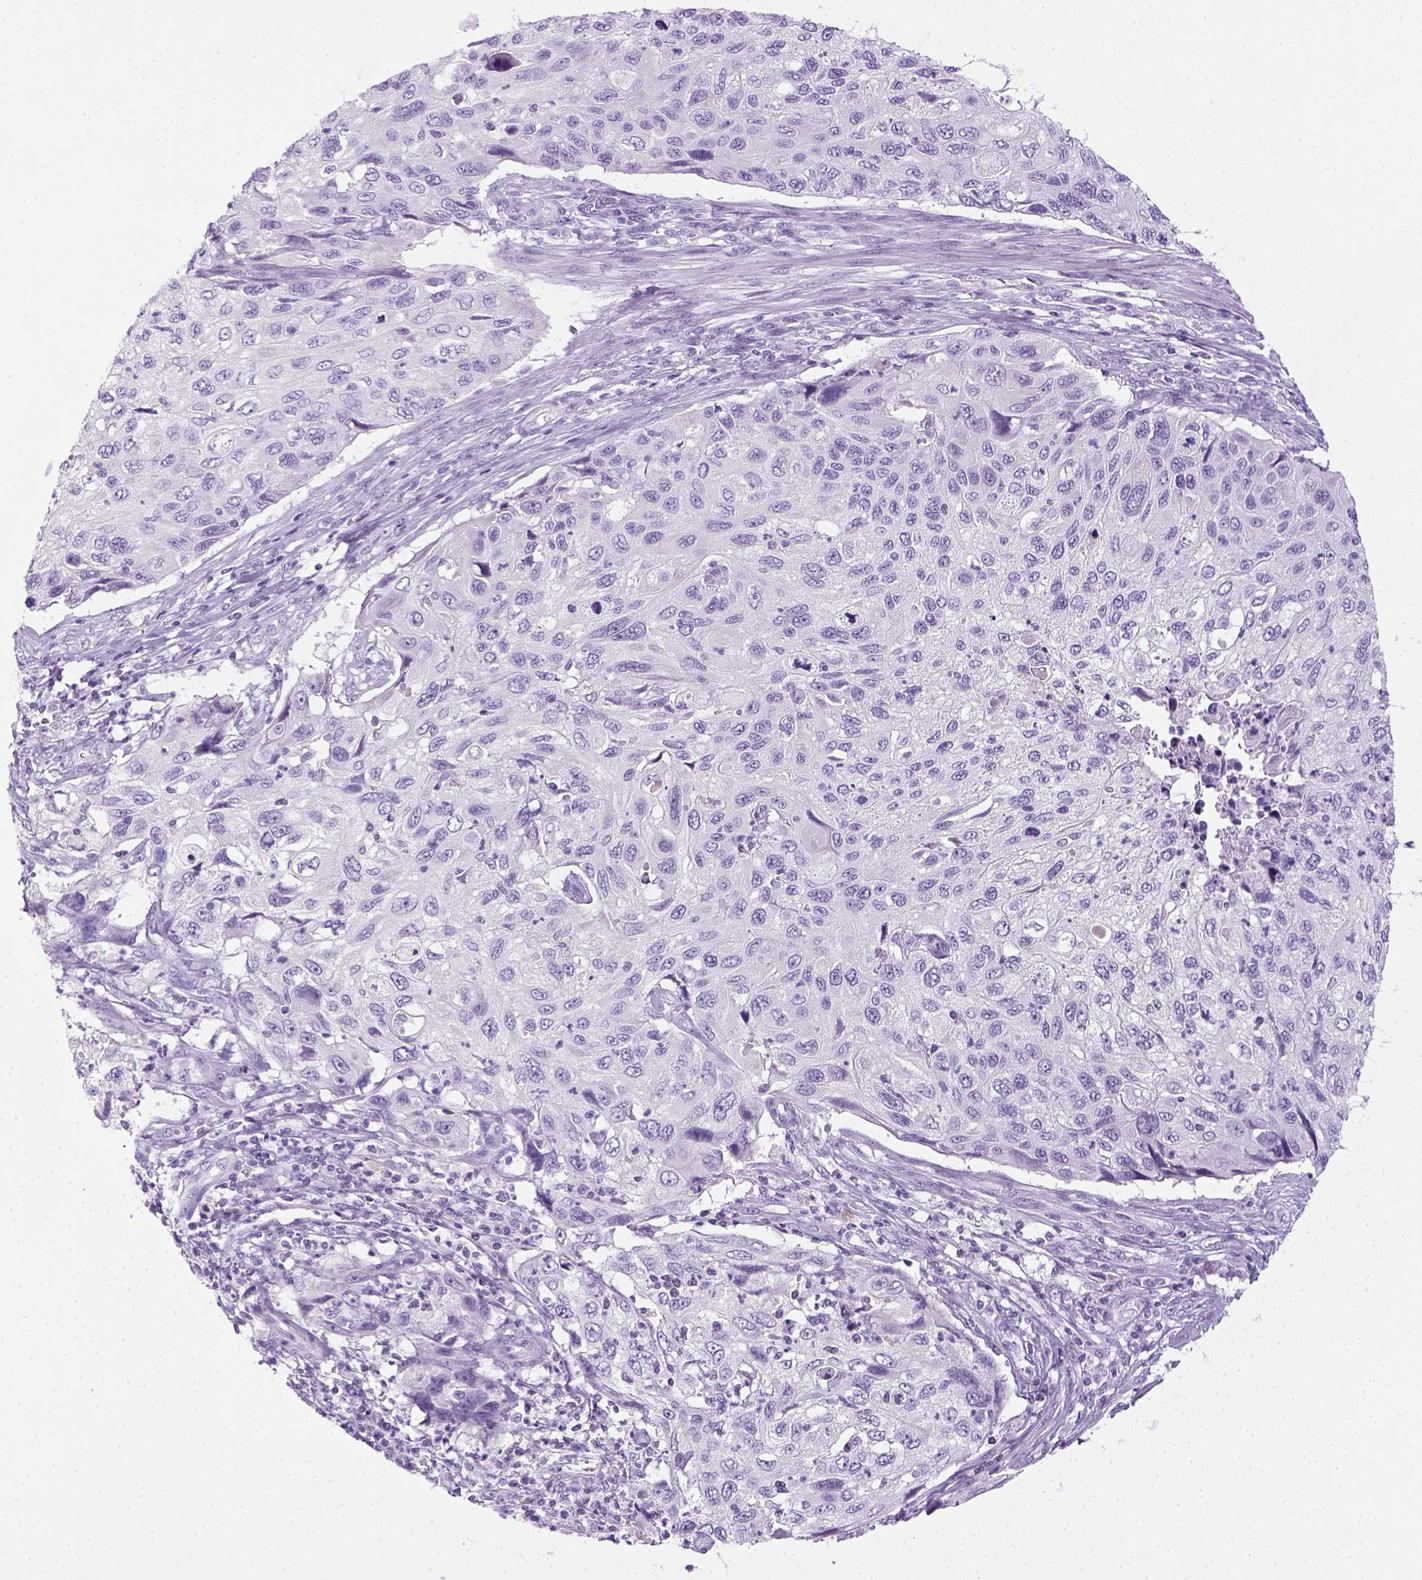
{"staining": {"intensity": "negative", "quantity": "none", "location": "none"}, "tissue": "cervical cancer", "cell_type": "Tumor cells", "image_type": "cancer", "snomed": [{"axis": "morphology", "description": "Squamous cell carcinoma, NOS"}, {"axis": "topography", "description": "Cervix"}], "caption": "DAB immunohistochemical staining of human cervical squamous cell carcinoma demonstrates no significant expression in tumor cells.", "gene": "LGSN", "patient": {"sex": "female", "age": 70}}